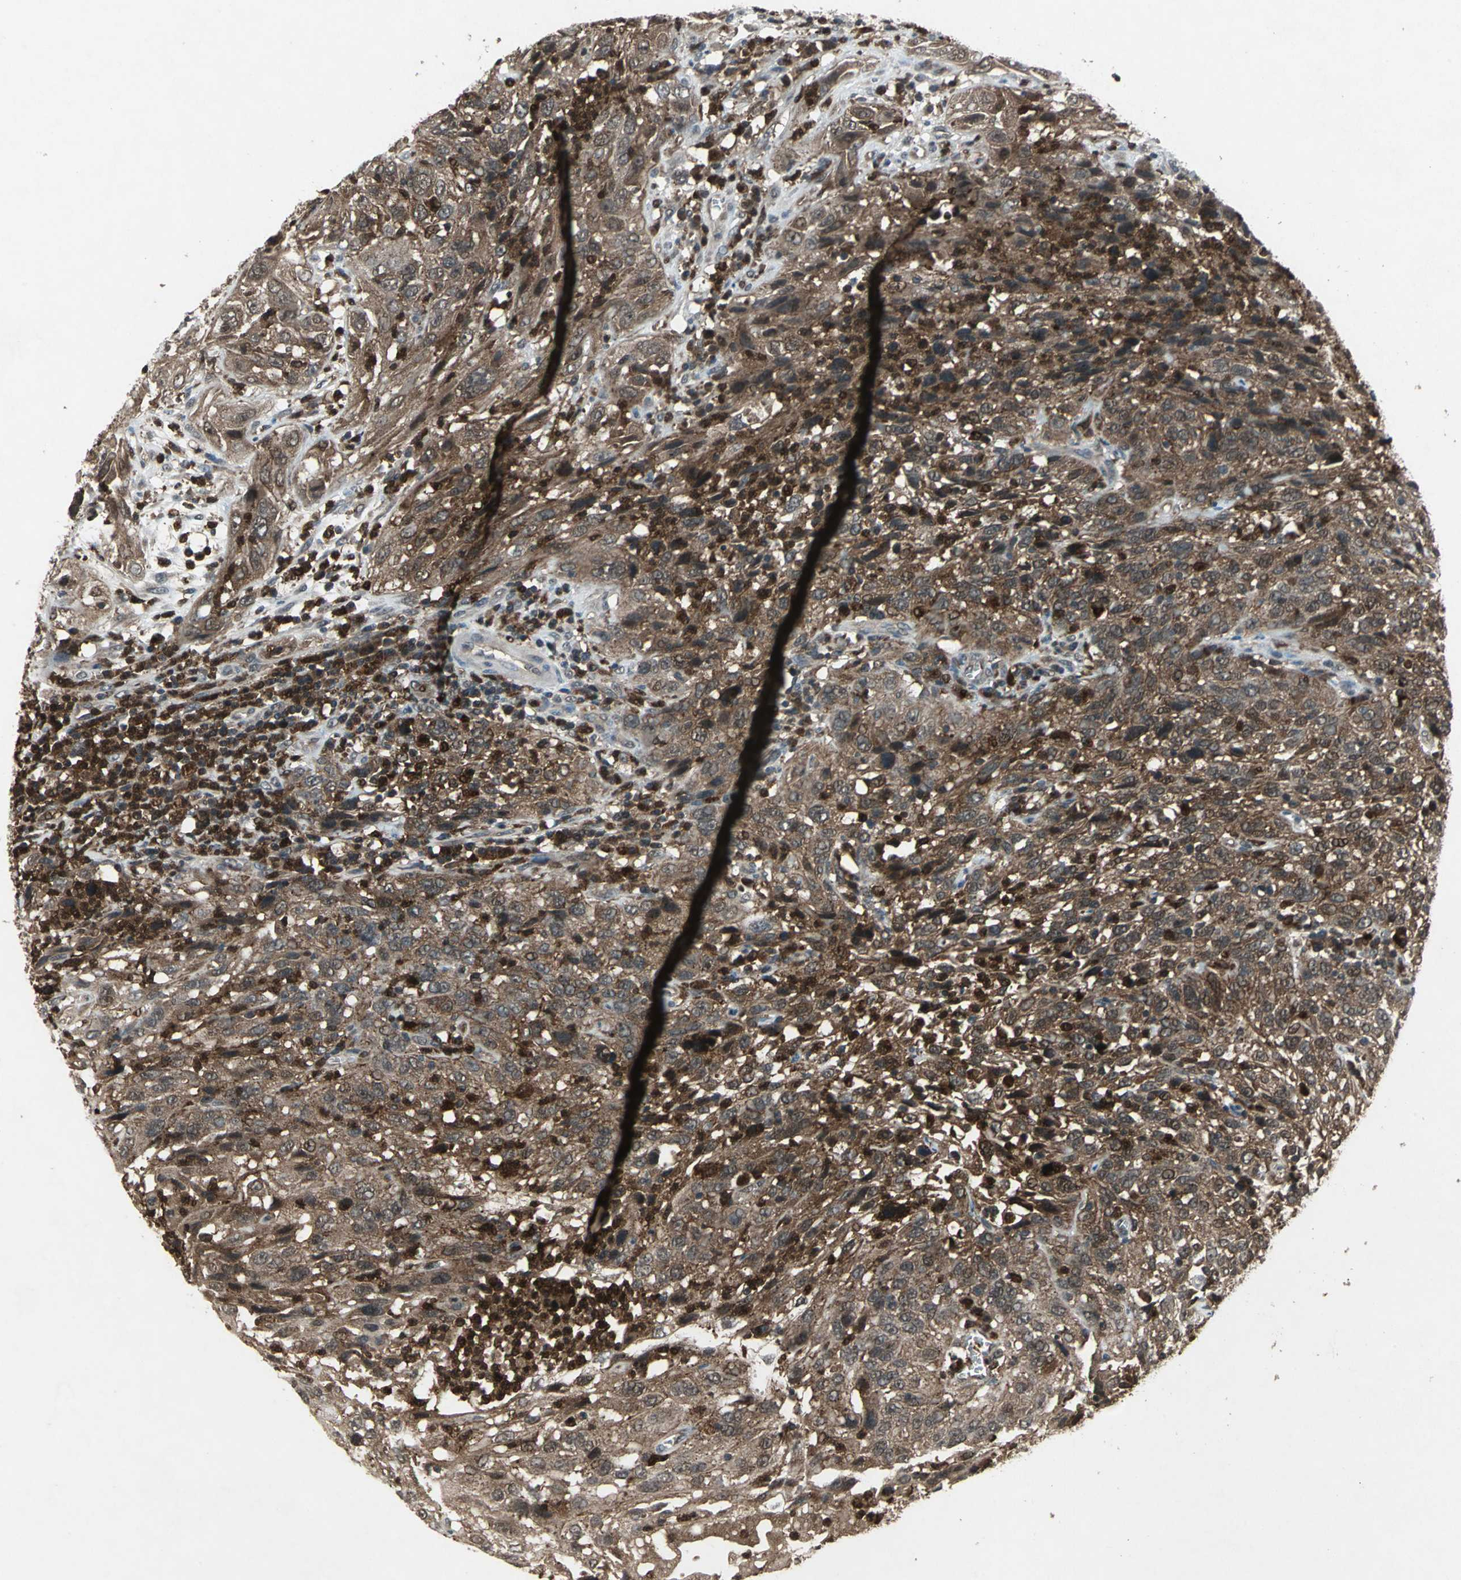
{"staining": {"intensity": "moderate", "quantity": ">75%", "location": "cytoplasmic/membranous"}, "tissue": "cervical cancer", "cell_type": "Tumor cells", "image_type": "cancer", "snomed": [{"axis": "morphology", "description": "Squamous cell carcinoma, NOS"}, {"axis": "topography", "description": "Cervix"}], "caption": "Immunohistochemistry (IHC) photomicrograph of human squamous cell carcinoma (cervical) stained for a protein (brown), which reveals medium levels of moderate cytoplasmic/membranous staining in about >75% of tumor cells.", "gene": "PYCARD", "patient": {"sex": "female", "age": 32}}